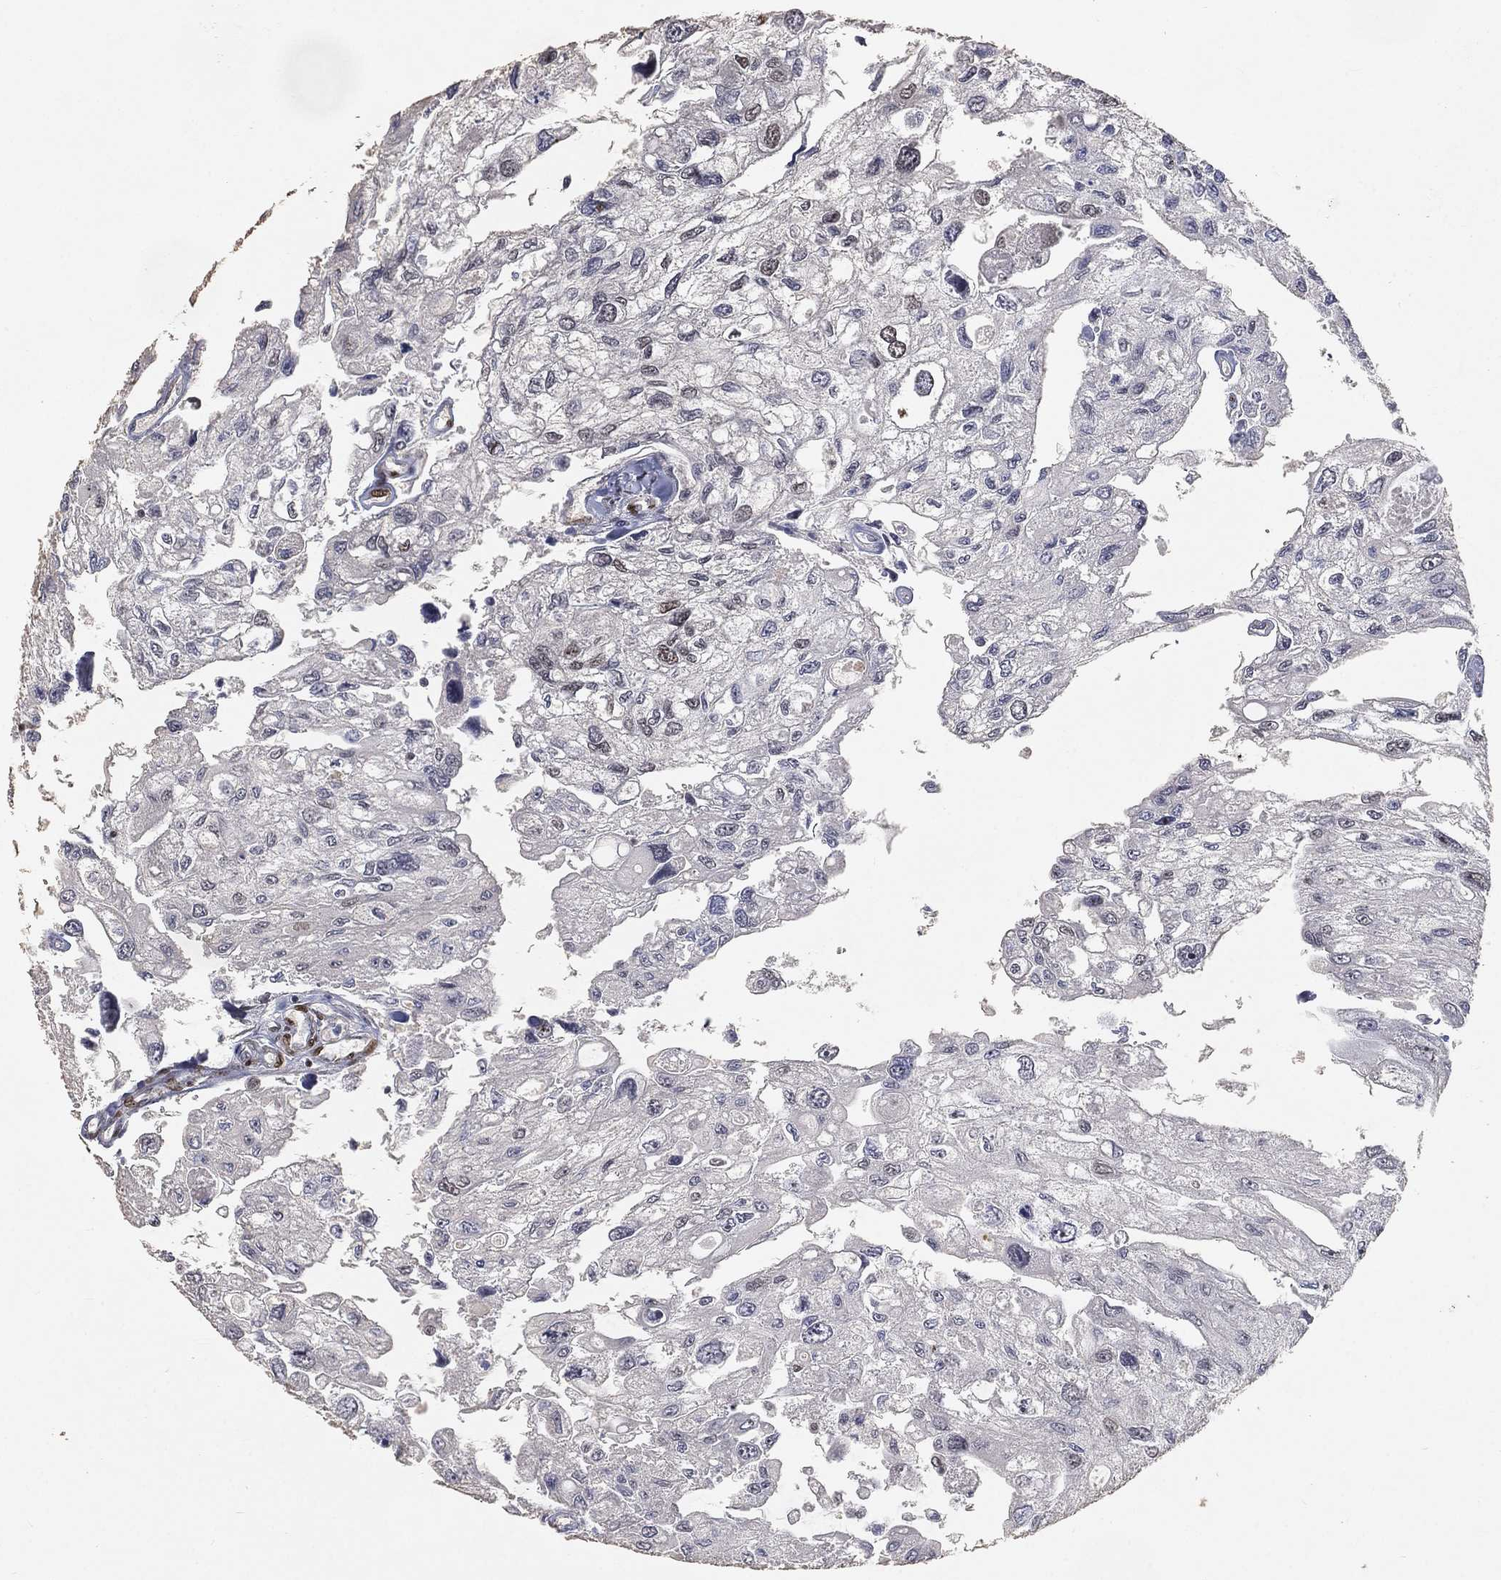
{"staining": {"intensity": "negative", "quantity": "none", "location": "none"}, "tissue": "urothelial cancer", "cell_type": "Tumor cells", "image_type": "cancer", "snomed": [{"axis": "morphology", "description": "Urothelial carcinoma, High grade"}, {"axis": "topography", "description": "Urinary bladder"}], "caption": "IHC image of neoplastic tissue: urothelial carcinoma (high-grade) stained with DAB exhibits no significant protein expression in tumor cells.", "gene": "CRTC3", "patient": {"sex": "male", "age": 59}}